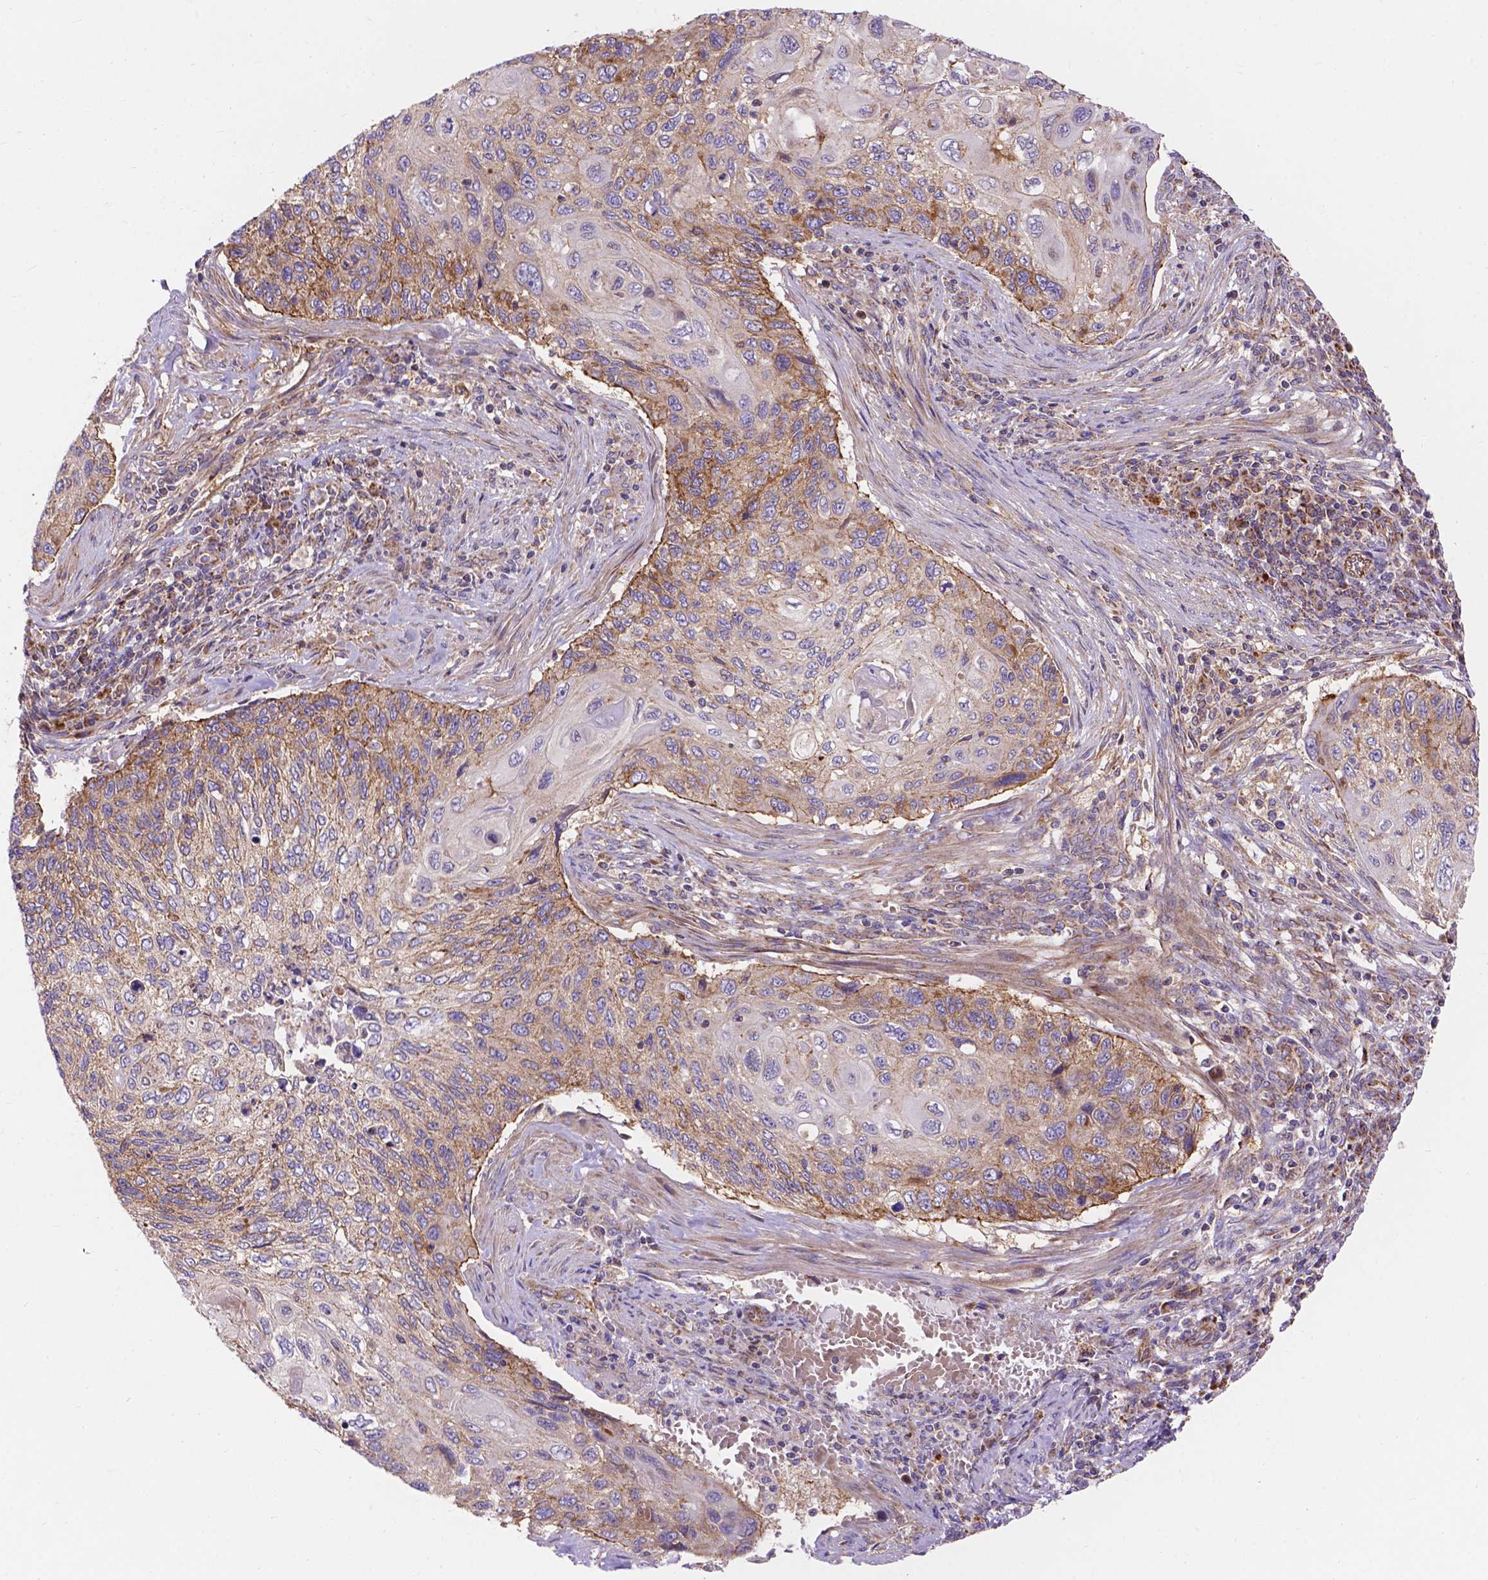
{"staining": {"intensity": "moderate", "quantity": "25%-75%", "location": "cytoplasmic/membranous"}, "tissue": "cervical cancer", "cell_type": "Tumor cells", "image_type": "cancer", "snomed": [{"axis": "morphology", "description": "Squamous cell carcinoma, NOS"}, {"axis": "topography", "description": "Cervix"}], "caption": "This is a photomicrograph of immunohistochemistry staining of cervical cancer, which shows moderate expression in the cytoplasmic/membranous of tumor cells.", "gene": "AK3", "patient": {"sex": "female", "age": 70}}